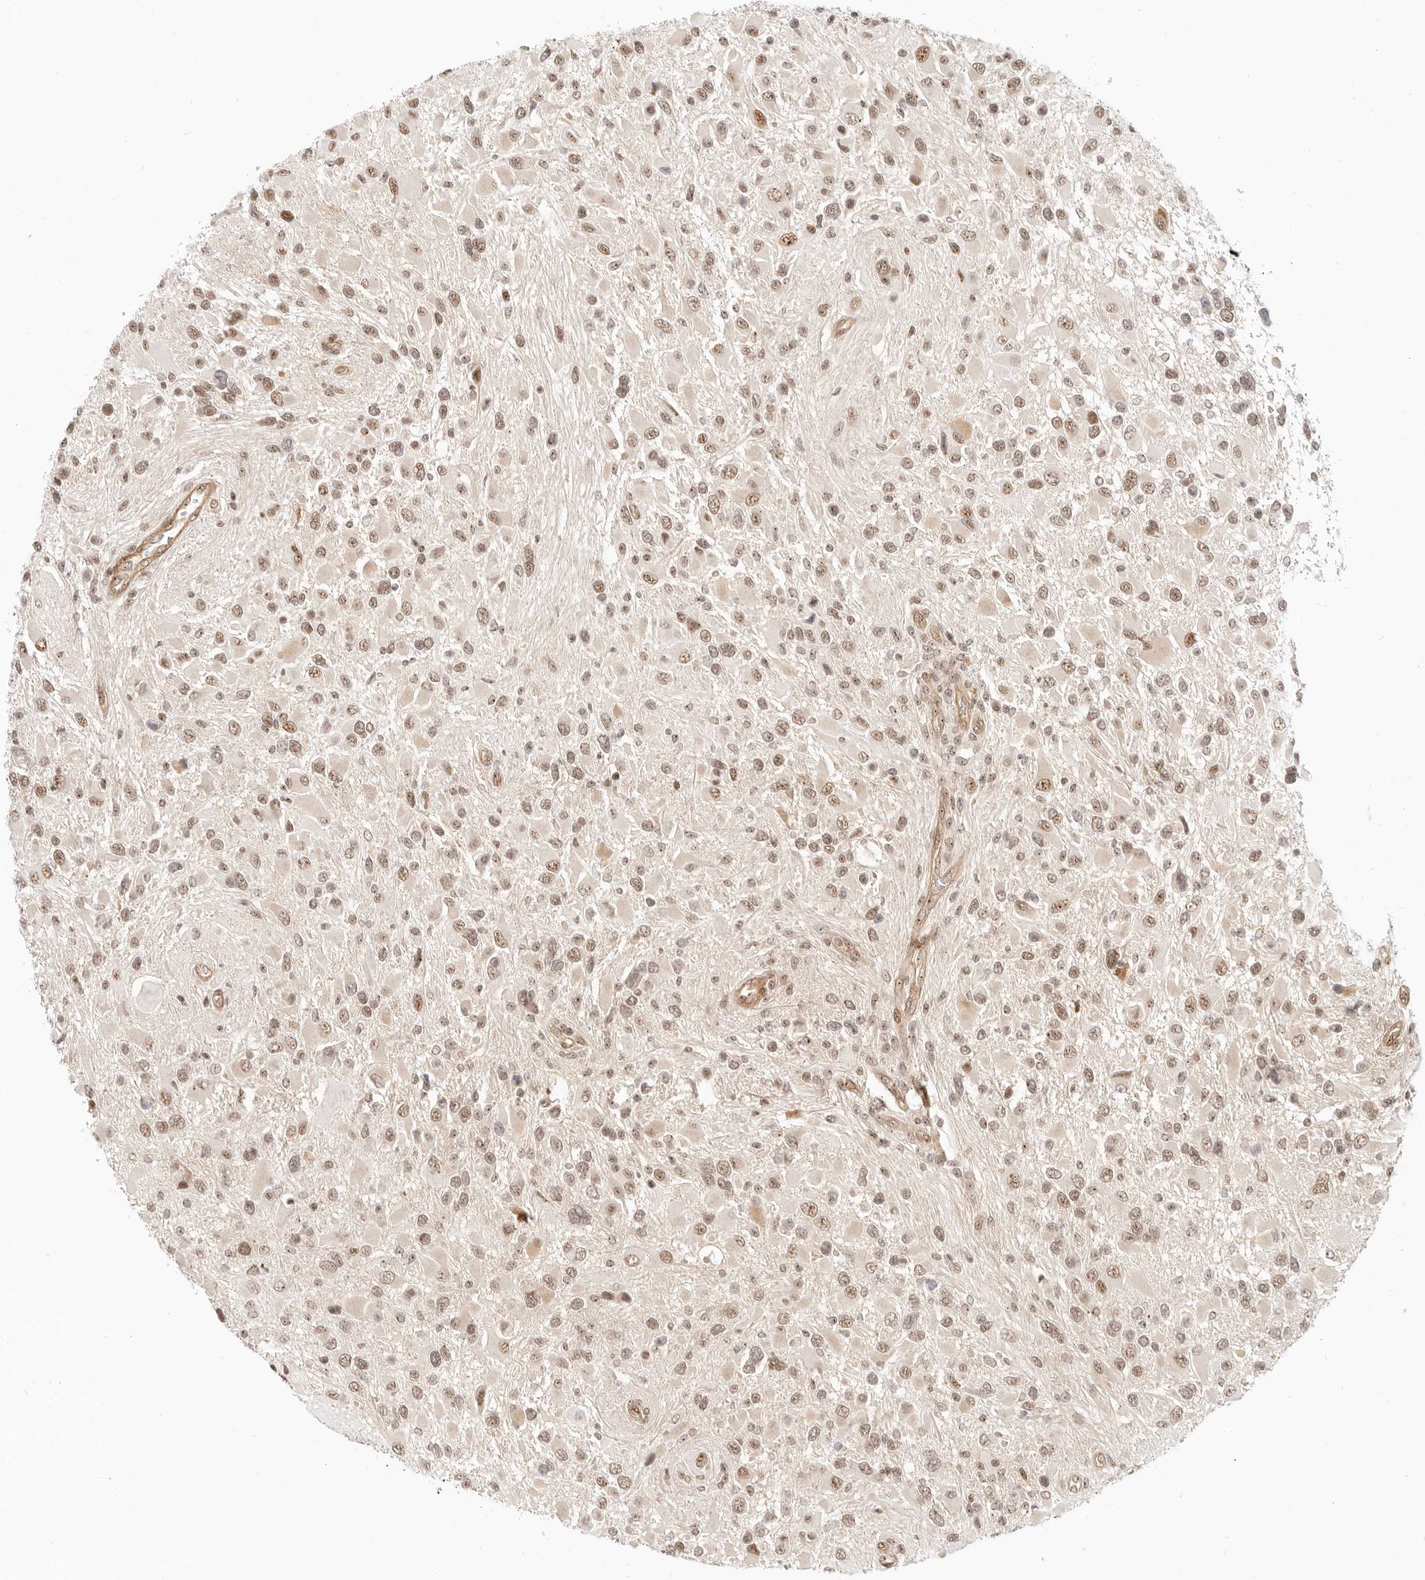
{"staining": {"intensity": "moderate", "quantity": ">75%", "location": "nuclear"}, "tissue": "glioma", "cell_type": "Tumor cells", "image_type": "cancer", "snomed": [{"axis": "morphology", "description": "Glioma, malignant, High grade"}, {"axis": "topography", "description": "Brain"}], "caption": "A photomicrograph showing moderate nuclear expression in approximately >75% of tumor cells in high-grade glioma (malignant), as visualized by brown immunohistochemical staining.", "gene": "BAP1", "patient": {"sex": "male", "age": 53}}